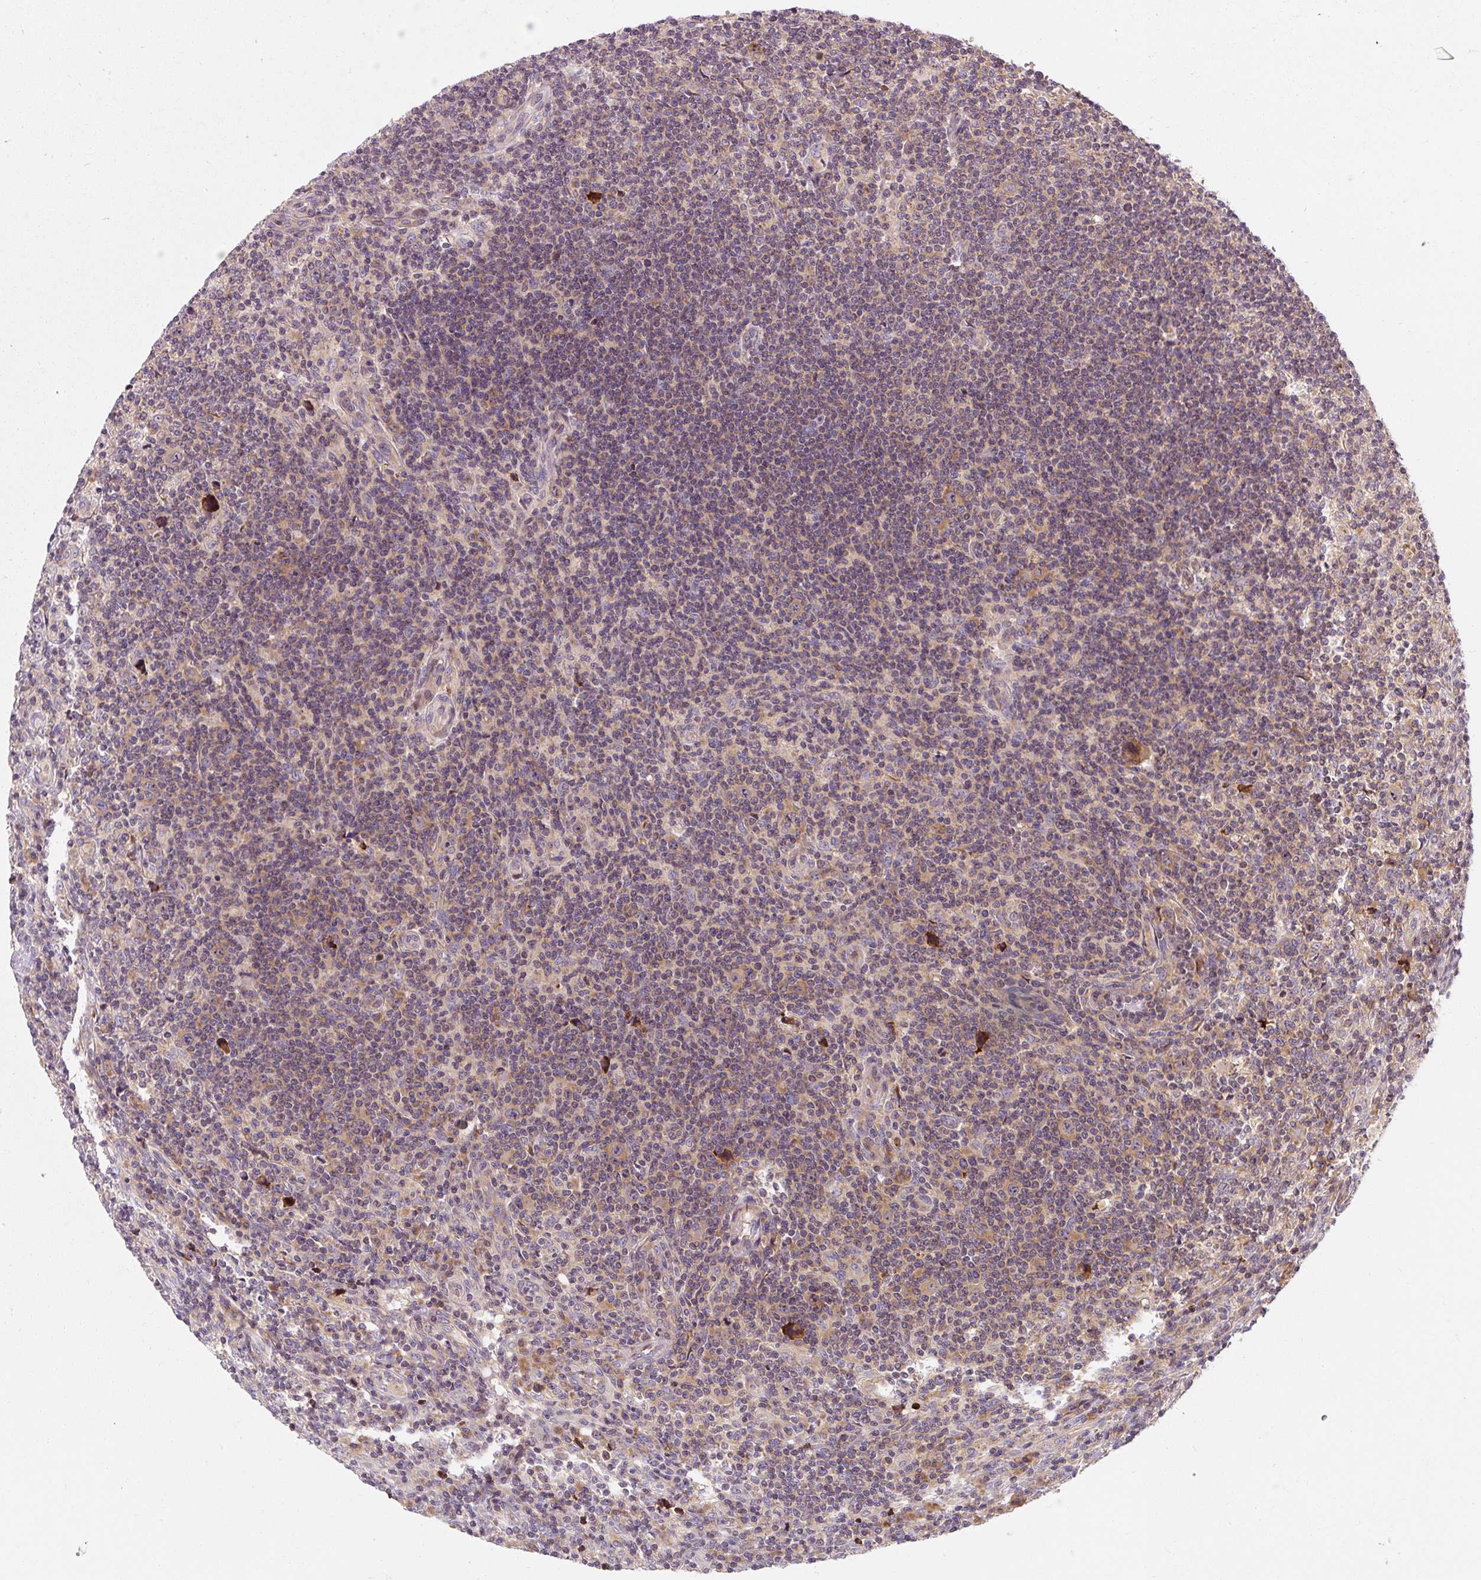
{"staining": {"intensity": "weak", "quantity": ">75%", "location": "cytoplasmic/membranous"}, "tissue": "lymphoma", "cell_type": "Tumor cells", "image_type": "cancer", "snomed": [{"axis": "morphology", "description": "Hodgkin's disease, NOS"}, {"axis": "topography", "description": "Lymph node"}], "caption": "DAB immunohistochemical staining of Hodgkin's disease demonstrates weak cytoplasmic/membranous protein expression in approximately >75% of tumor cells.", "gene": "PRSS48", "patient": {"sex": "male", "age": 83}}